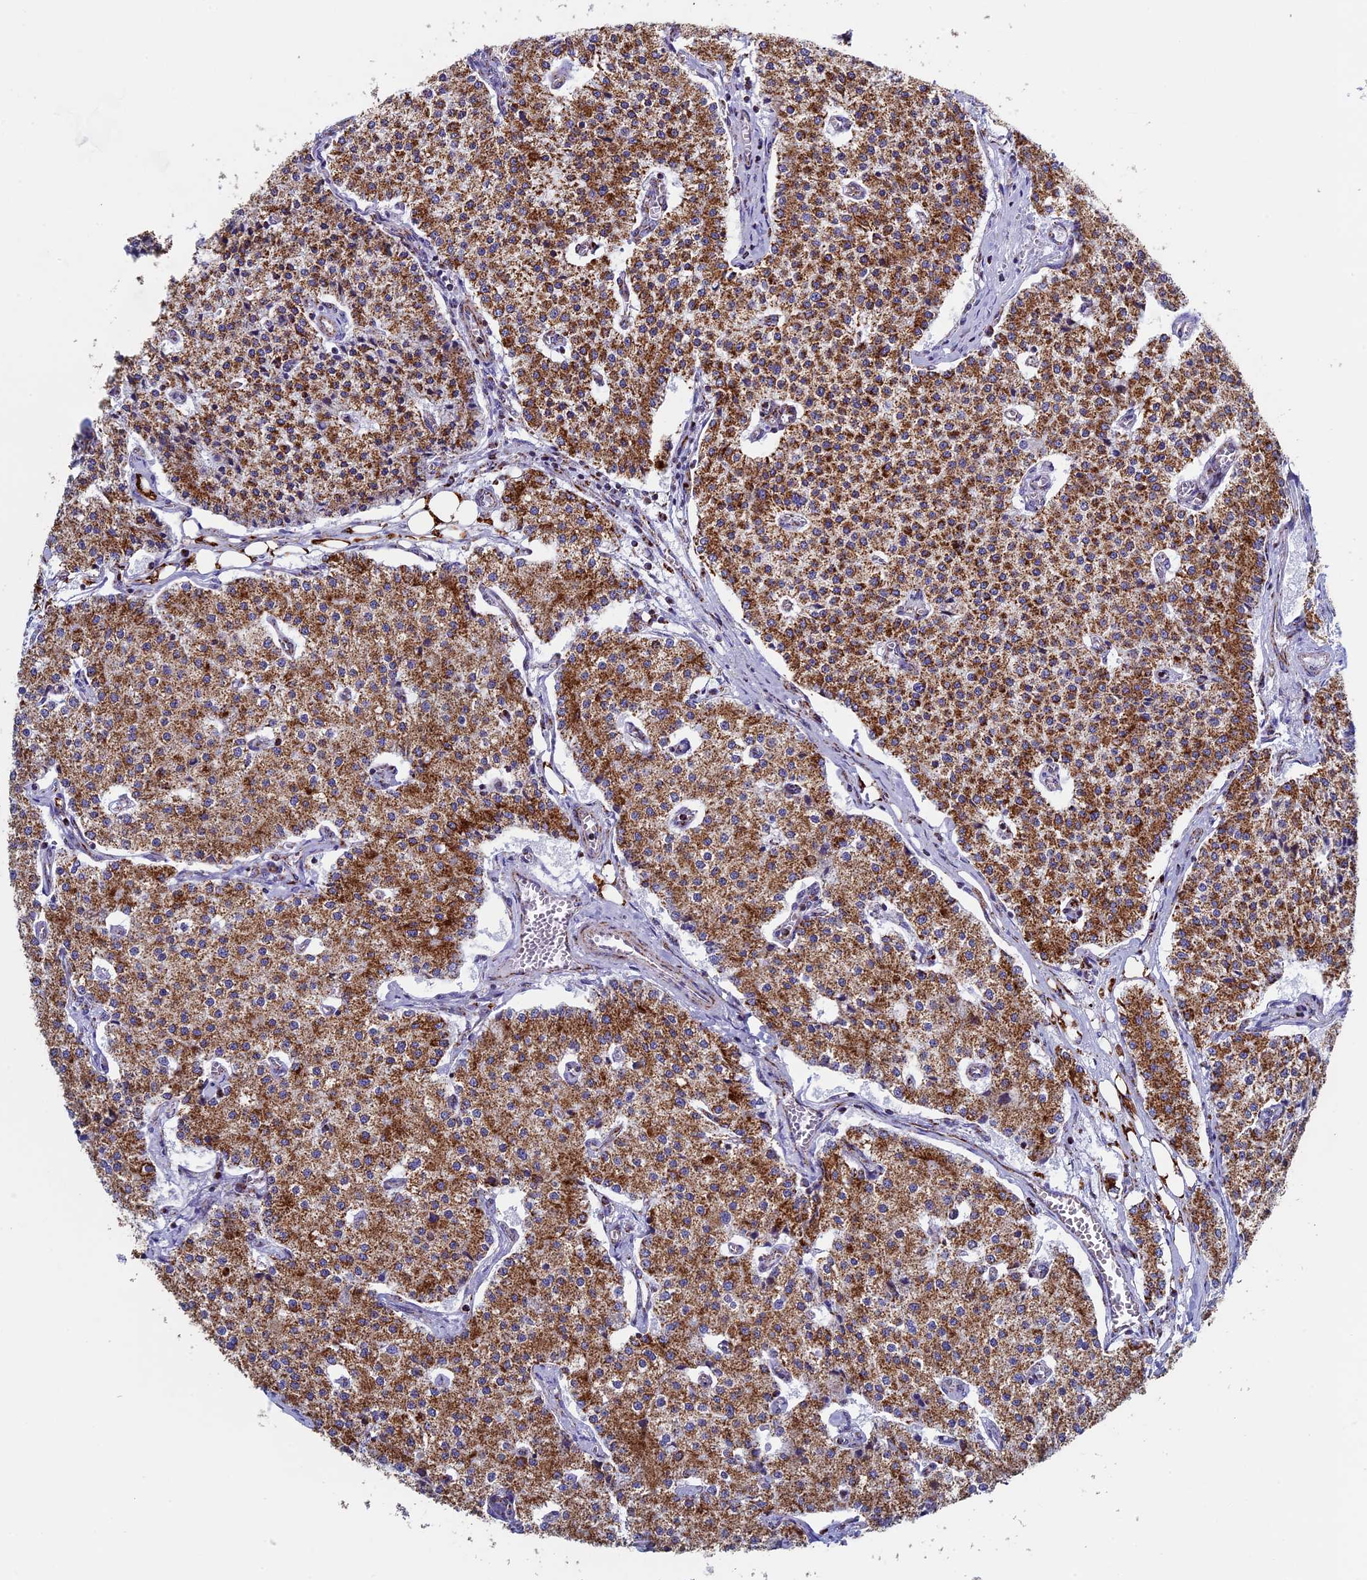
{"staining": {"intensity": "moderate", "quantity": ">75%", "location": "cytoplasmic/membranous"}, "tissue": "carcinoid", "cell_type": "Tumor cells", "image_type": "cancer", "snomed": [{"axis": "morphology", "description": "Carcinoid, malignant, NOS"}, {"axis": "topography", "description": "Colon"}], "caption": "Protein staining shows moderate cytoplasmic/membranous expression in about >75% of tumor cells in carcinoid. (brown staining indicates protein expression, while blue staining denotes nuclei).", "gene": "UQCRFS1", "patient": {"sex": "female", "age": 52}}